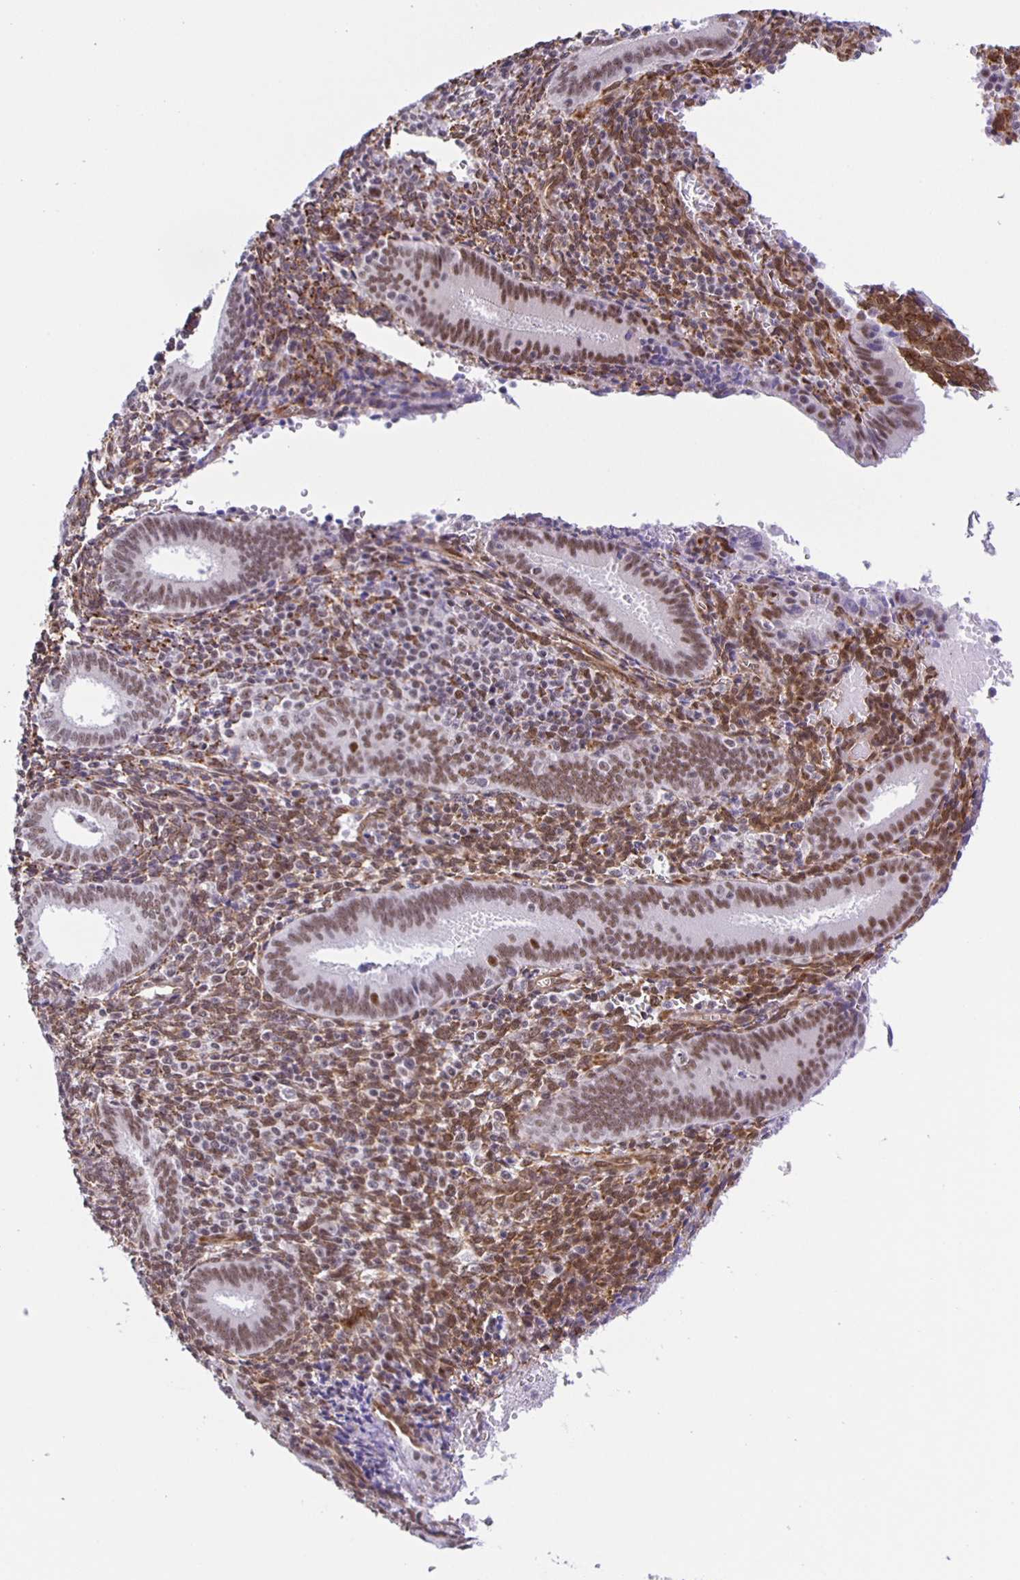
{"staining": {"intensity": "moderate", "quantity": ">75%", "location": "nuclear"}, "tissue": "endometrium", "cell_type": "Cells in endometrial stroma", "image_type": "normal", "snomed": [{"axis": "morphology", "description": "Normal tissue, NOS"}, {"axis": "topography", "description": "Endometrium"}], "caption": "About >75% of cells in endometrial stroma in unremarkable human endometrium reveal moderate nuclear protein positivity as visualized by brown immunohistochemical staining.", "gene": "ZRANB2", "patient": {"sex": "female", "age": 41}}